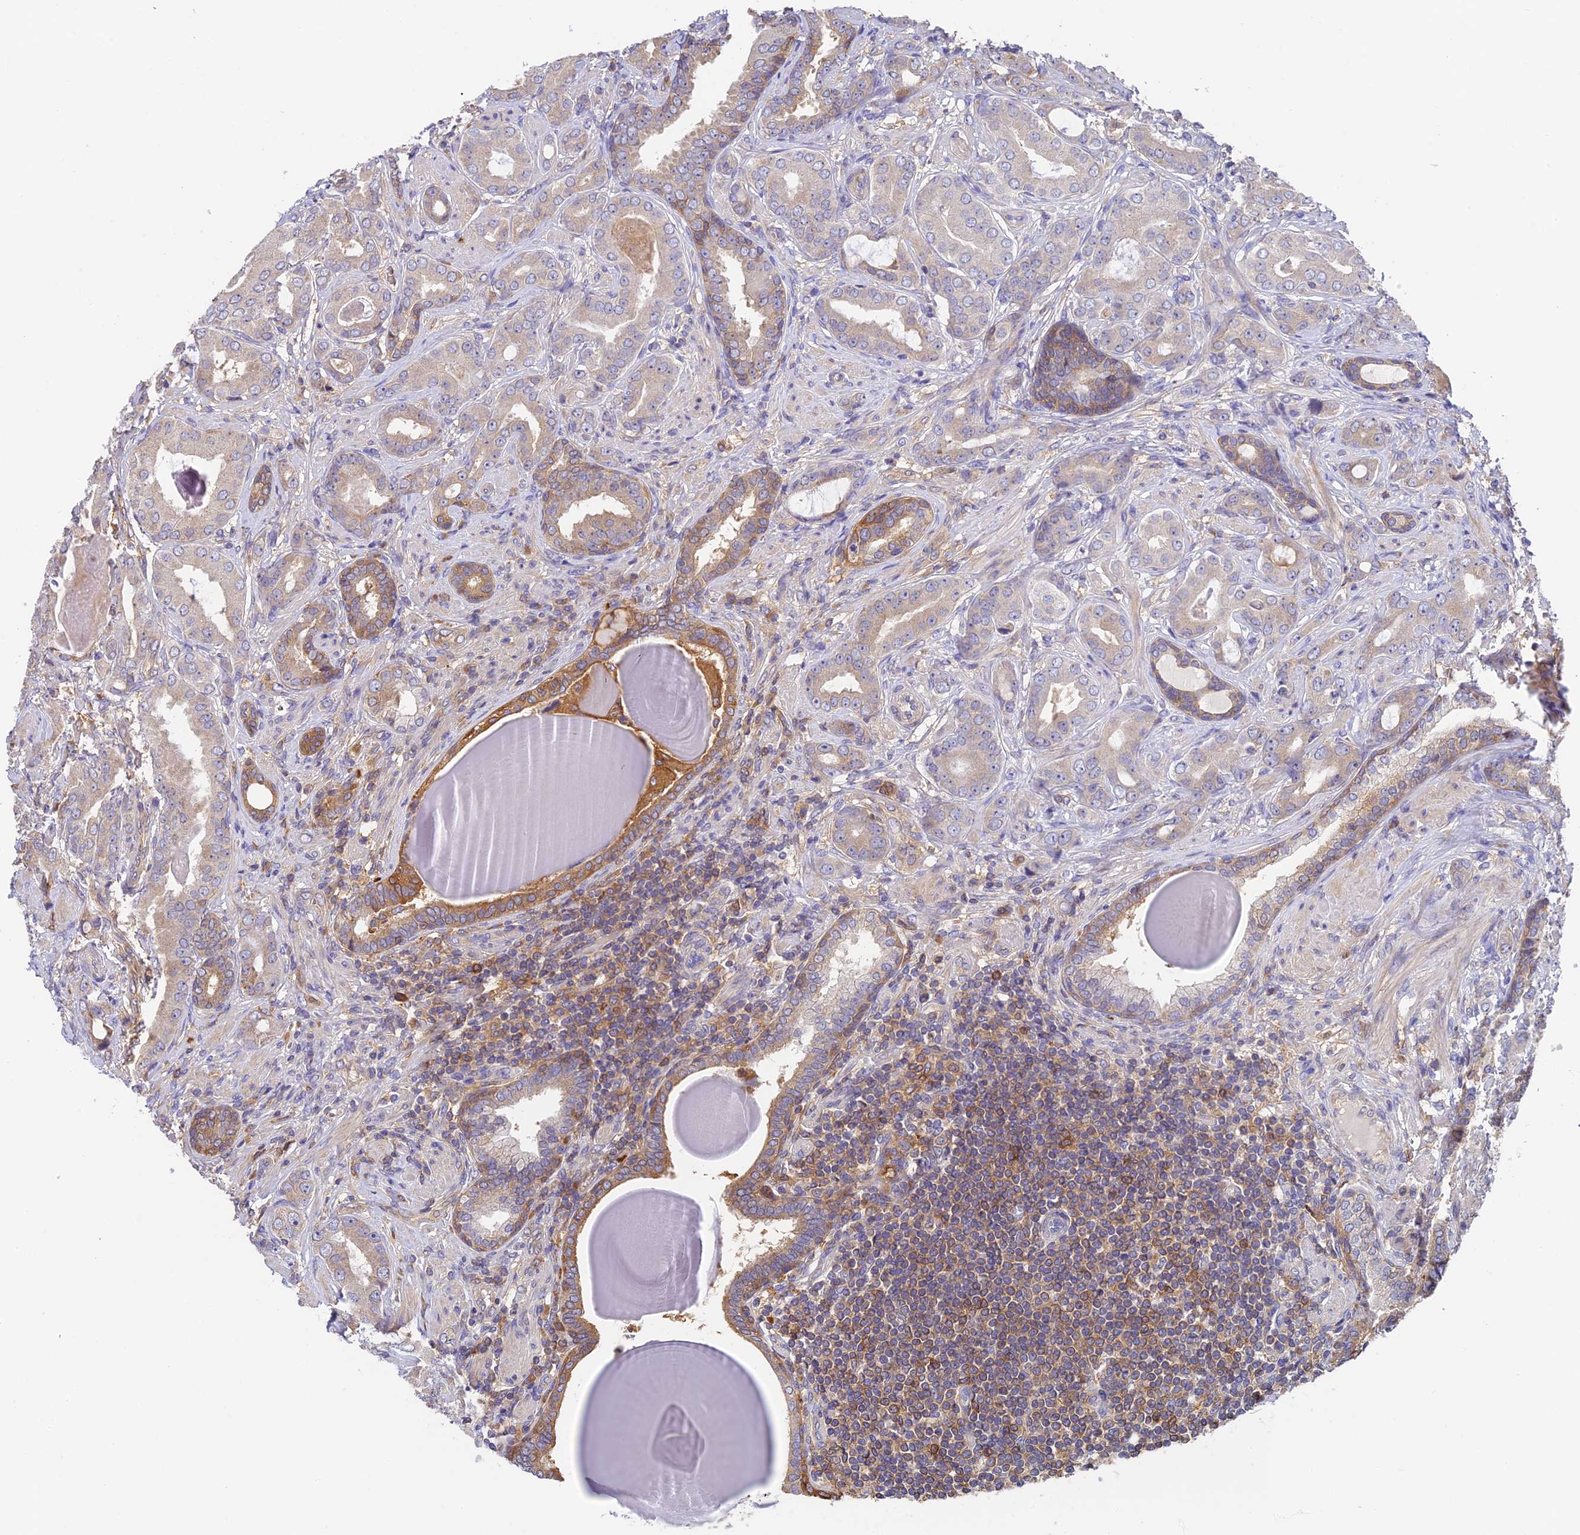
{"staining": {"intensity": "weak", "quantity": "25%-75%", "location": "cytoplasmic/membranous"}, "tissue": "prostate cancer", "cell_type": "Tumor cells", "image_type": "cancer", "snomed": [{"axis": "morphology", "description": "Adenocarcinoma, Low grade"}, {"axis": "topography", "description": "Prostate"}], "caption": "High-magnification brightfield microscopy of adenocarcinoma (low-grade) (prostate) stained with DAB (3,3'-diaminobenzidine) (brown) and counterstained with hematoxylin (blue). tumor cells exhibit weak cytoplasmic/membranous positivity is seen in approximately25%-75% of cells. (IHC, brightfield microscopy, high magnification).", "gene": "IPO5", "patient": {"sex": "male", "age": 57}}